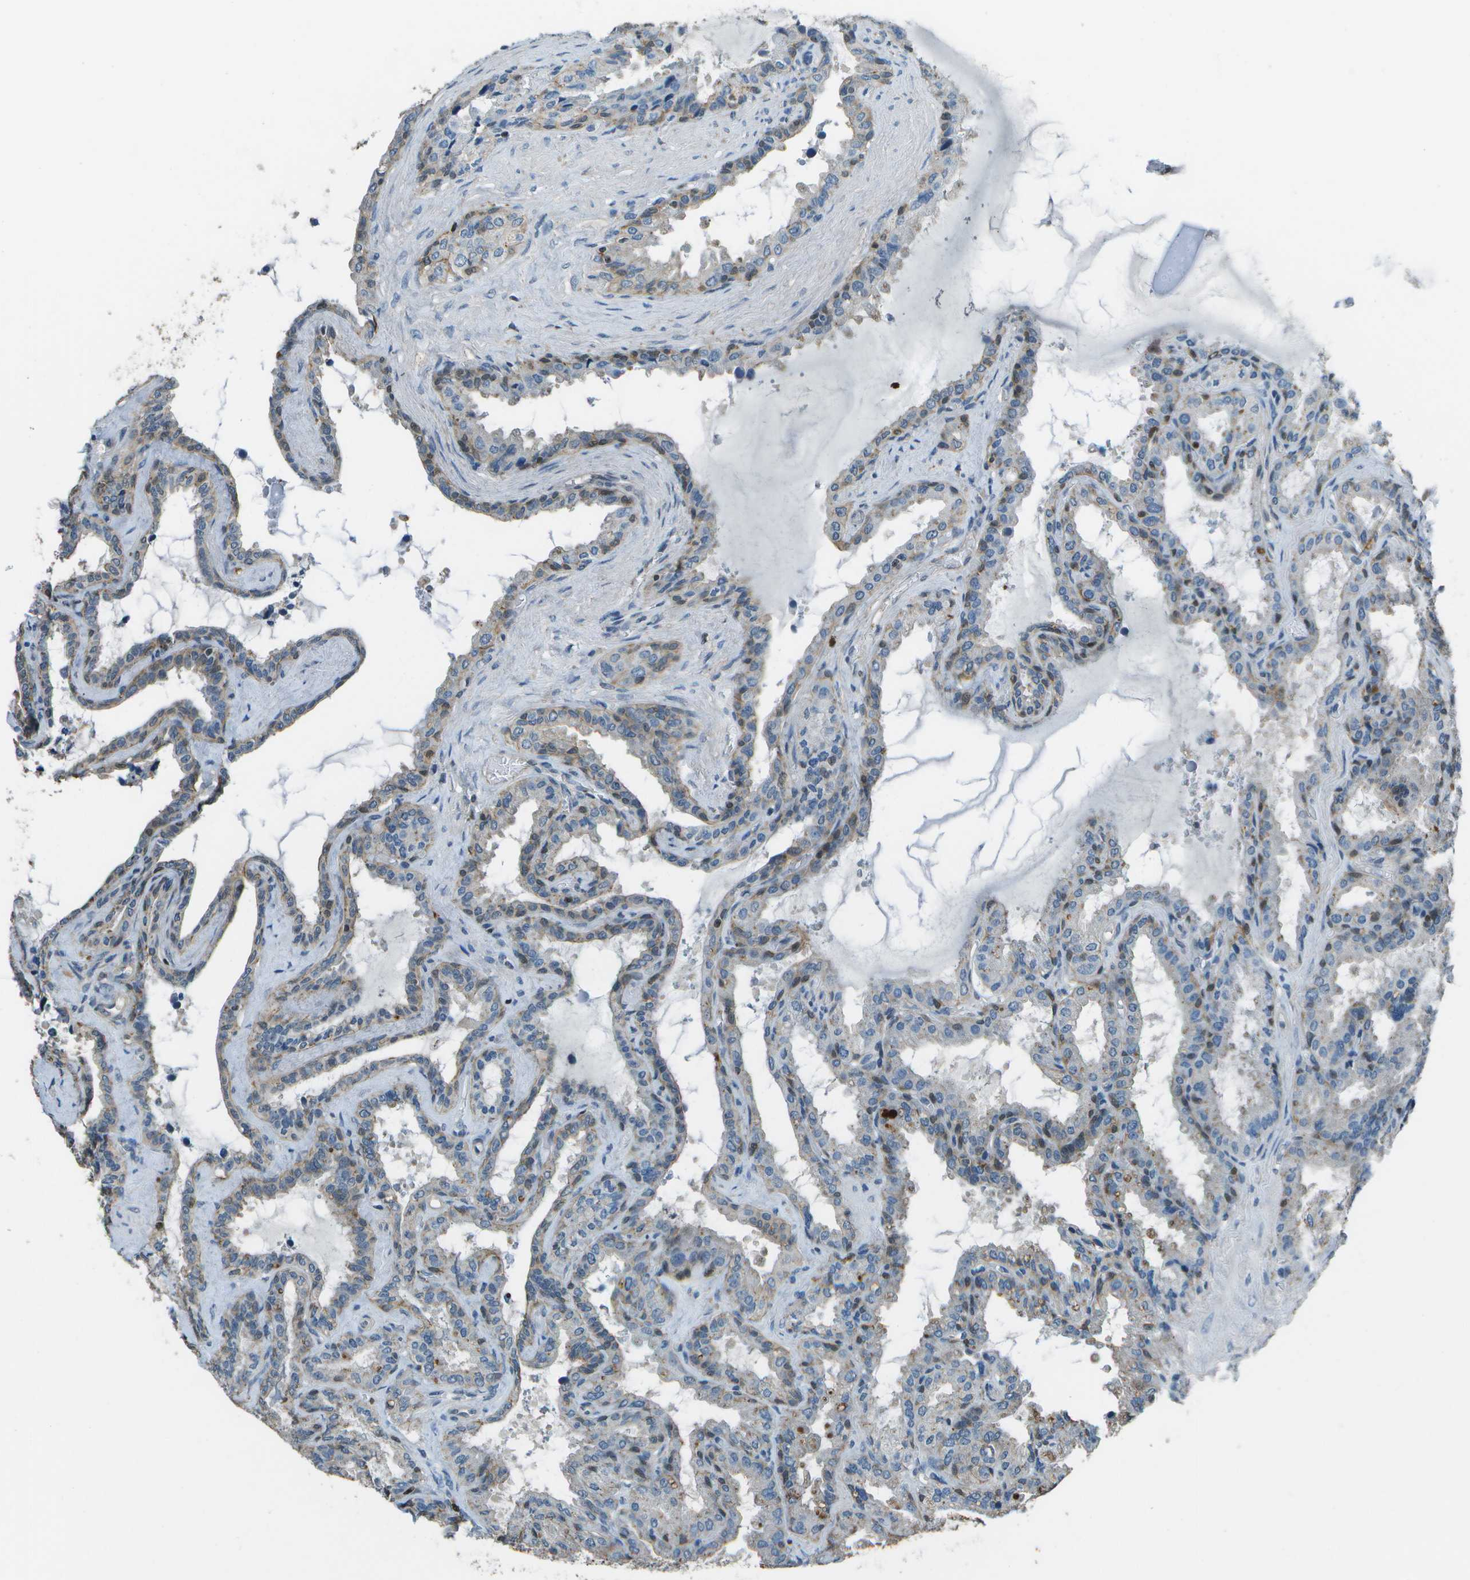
{"staining": {"intensity": "strong", "quantity": "25%-75%", "location": "cytoplasmic/membranous"}, "tissue": "seminal vesicle", "cell_type": "Glandular cells", "image_type": "normal", "snomed": [{"axis": "morphology", "description": "Normal tissue, NOS"}, {"axis": "topography", "description": "Seminal veicle"}], "caption": "An immunohistochemistry micrograph of unremarkable tissue is shown. Protein staining in brown highlights strong cytoplasmic/membranous positivity in seminal vesicle within glandular cells.", "gene": "PDLIM1", "patient": {"sex": "male", "age": 46}}